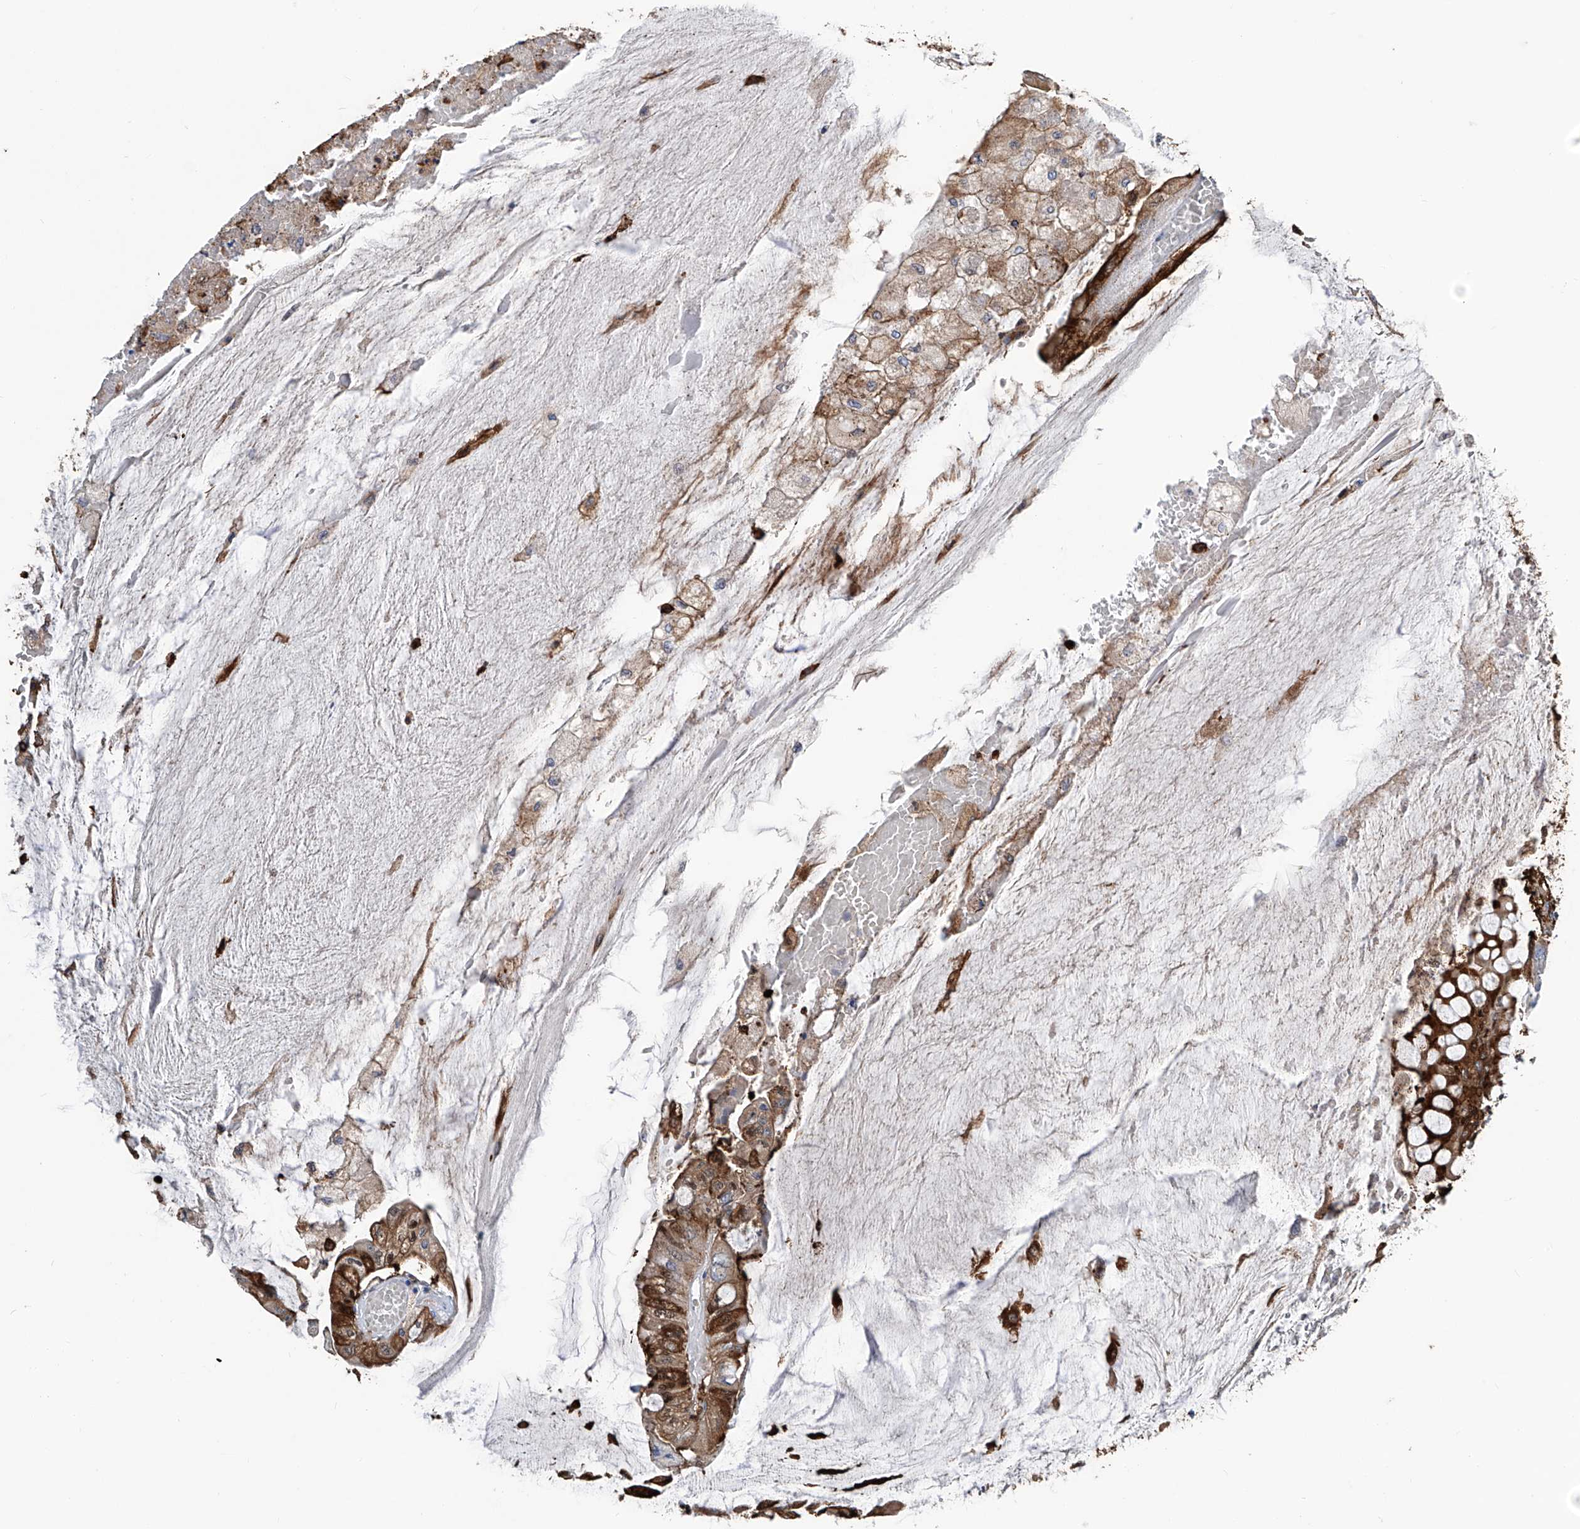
{"staining": {"intensity": "moderate", "quantity": ">75%", "location": "cytoplasmic/membranous,nuclear"}, "tissue": "colorectal cancer", "cell_type": "Tumor cells", "image_type": "cancer", "snomed": [{"axis": "morphology", "description": "Adenoma, NOS"}, {"axis": "morphology", "description": "Adenocarcinoma, NOS"}, {"axis": "topography", "description": "Colon"}], "caption": "Colorectal adenoma was stained to show a protein in brown. There is medium levels of moderate cytoplasmic/membranous and nuclear expression in approximately >75% of tumor cells. (IHC, brightfield microscopy, high magnification).", "gene": "ZNF484", "patient": {"sex": "male", "age": 79}}